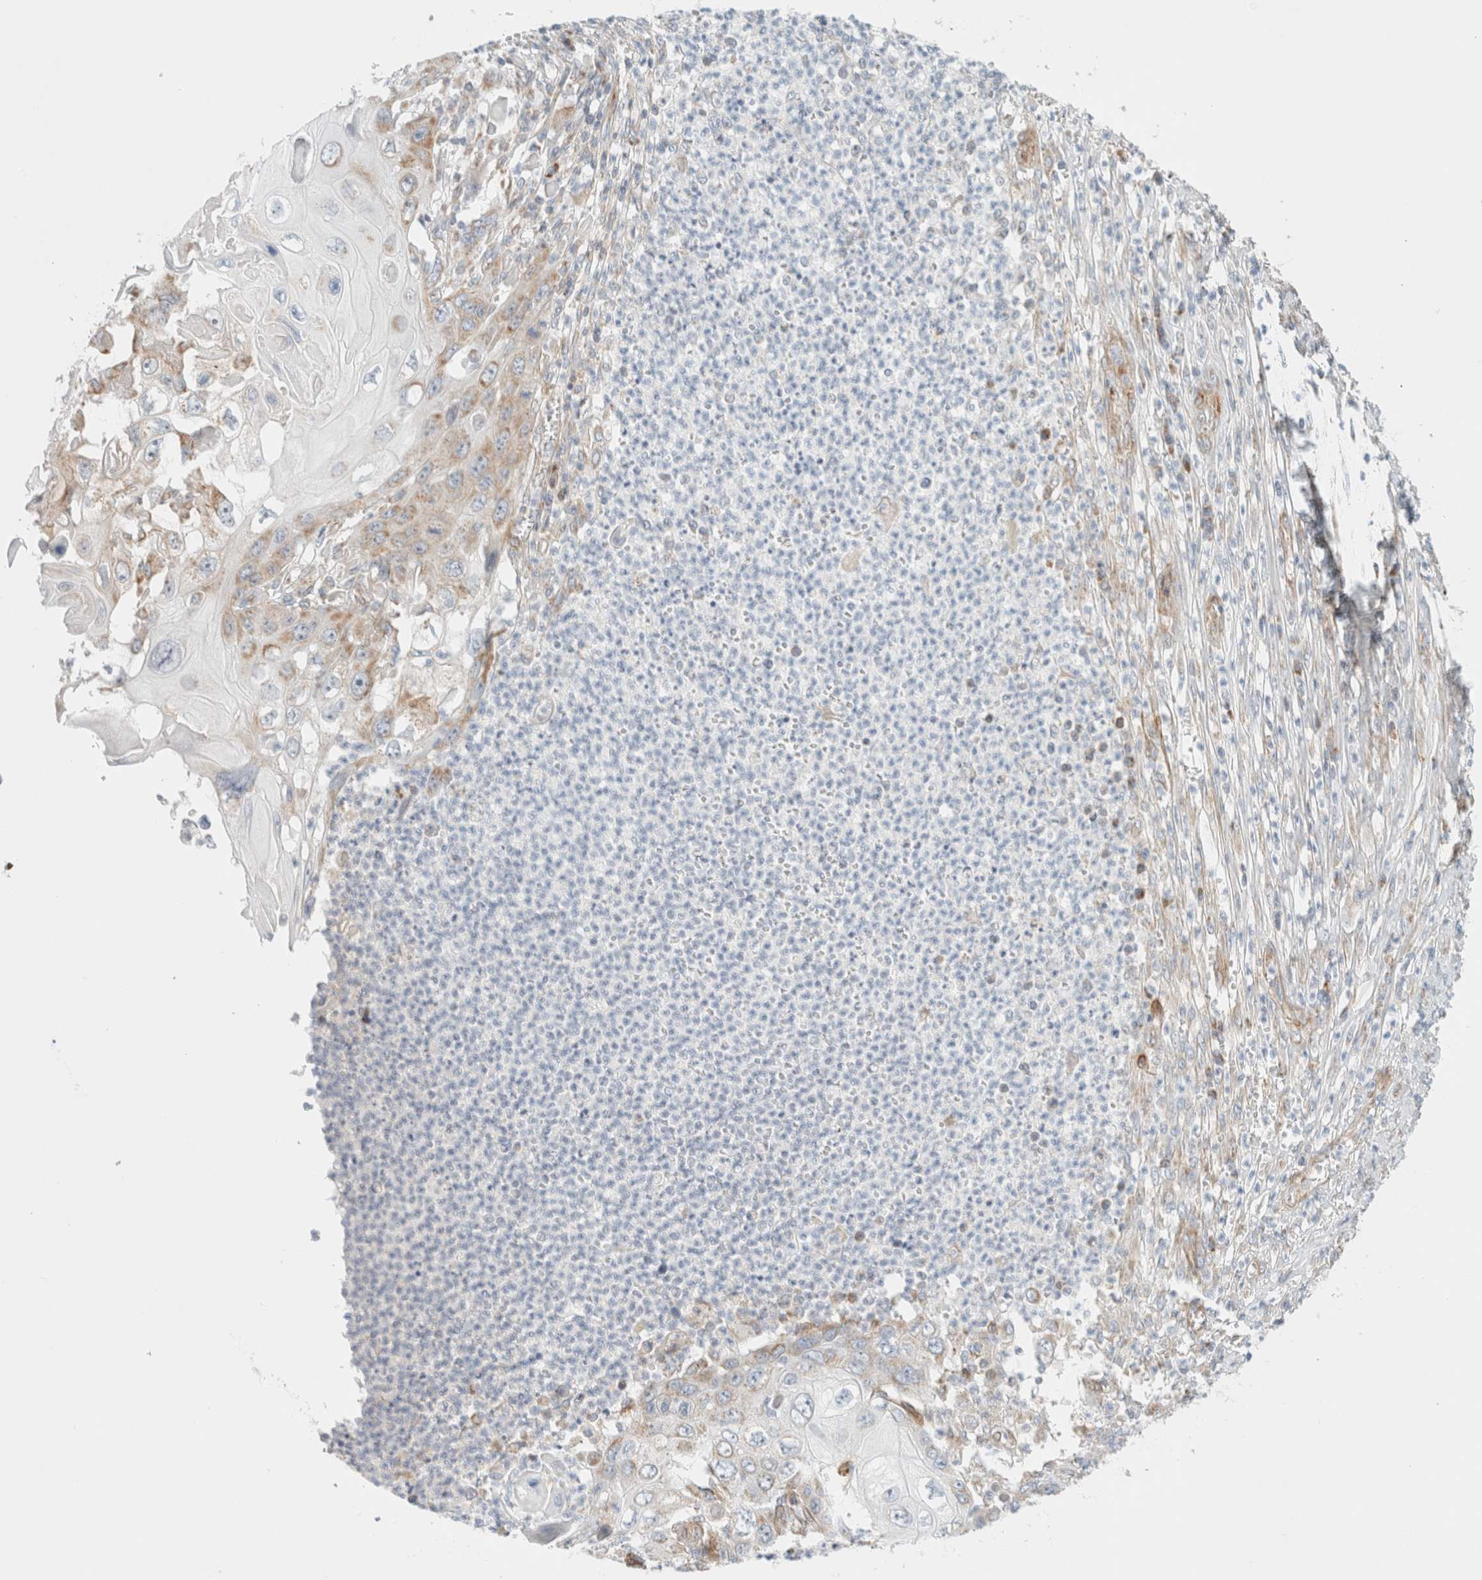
{"staining": {"intensity": "weak", "quantity": "25%-75%", "location": "cytoplasmic/membranous"}, "tissue": "skin cancer", "cell_type": "Tumor cells", "image_type": "cancer", "snomed": [{"axis": "morphology", "description": "Squamous cell carcinoma, NOS"}, {"axis": "topography", "description": "Skin"}], "caption": "Skin cancer stained for a protein shows weak cytoplasmic/membranous positivity in tumor cells. Nuclei are stained in blue.", "gene": "MRM3", "patient": {"sex": "male", "age": 55}}